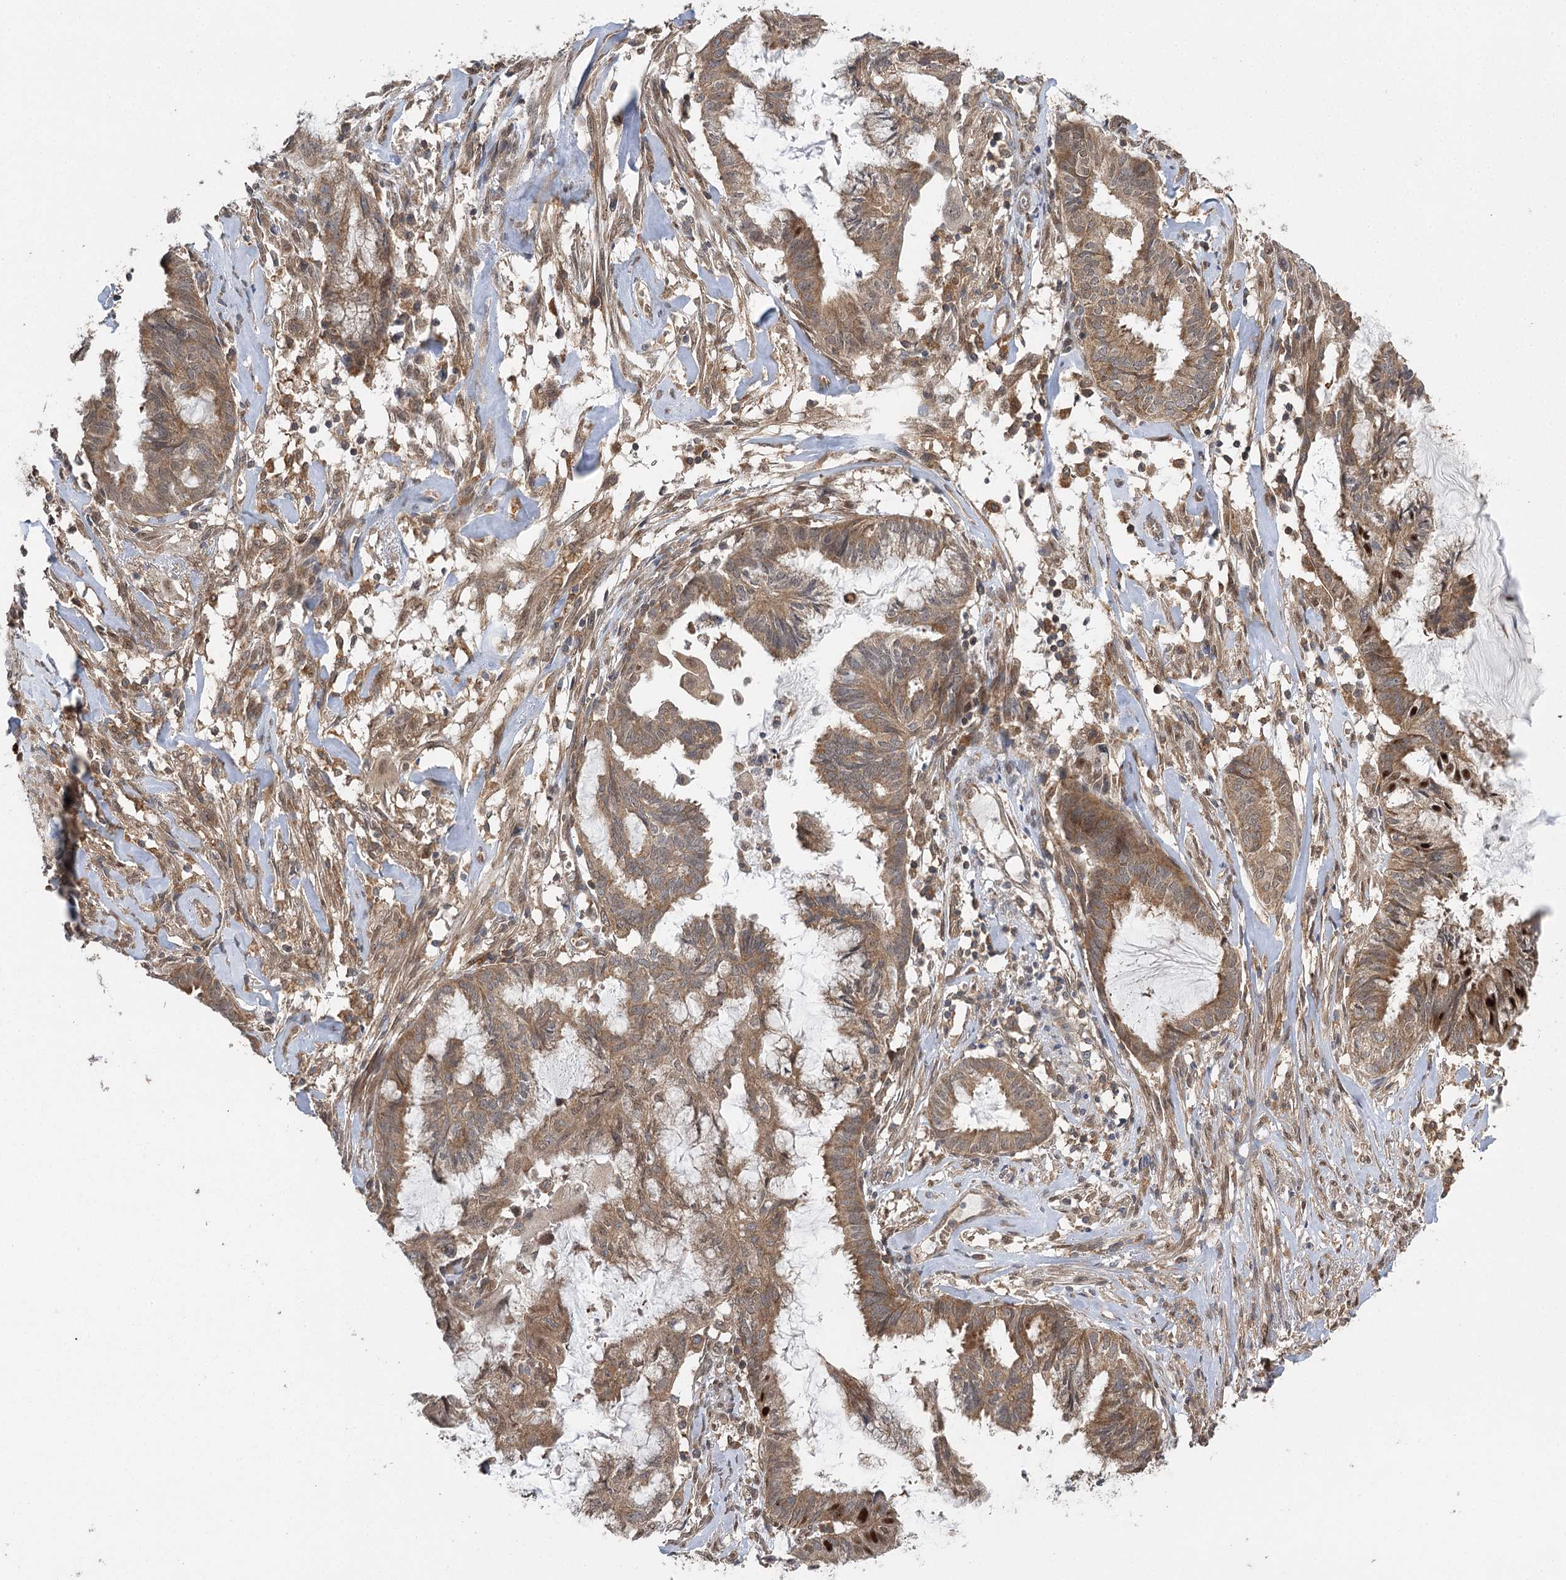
{"staining": {"intensity": "moderate", "quantity": ">75%", "location": "cytoplasmic/membranous"}, "tissue": "endometrial cancer", "cell_type": "Tumor cells", "image_type": "cancer", "snomed": [{"axis": "morphology", "description": "Adenocarcinoma, NOS"}, {"axis": "topography", "description": "Endometrium"}], "caption": "High-power microscopy captured an immunohistochemistry image of adenocarcinoma (endometrial), revealing moderate cytoplasmic/membranous expression in approximately >75% of tumor cells. The staining was performed using DAB (3,3'-diaminobenzidine), with brown indicating positive protein expression. Nuclei are stained blue with hematoxylin.", "gene": "C12orf4", "patient": {"sex": "female", "age": 86}}